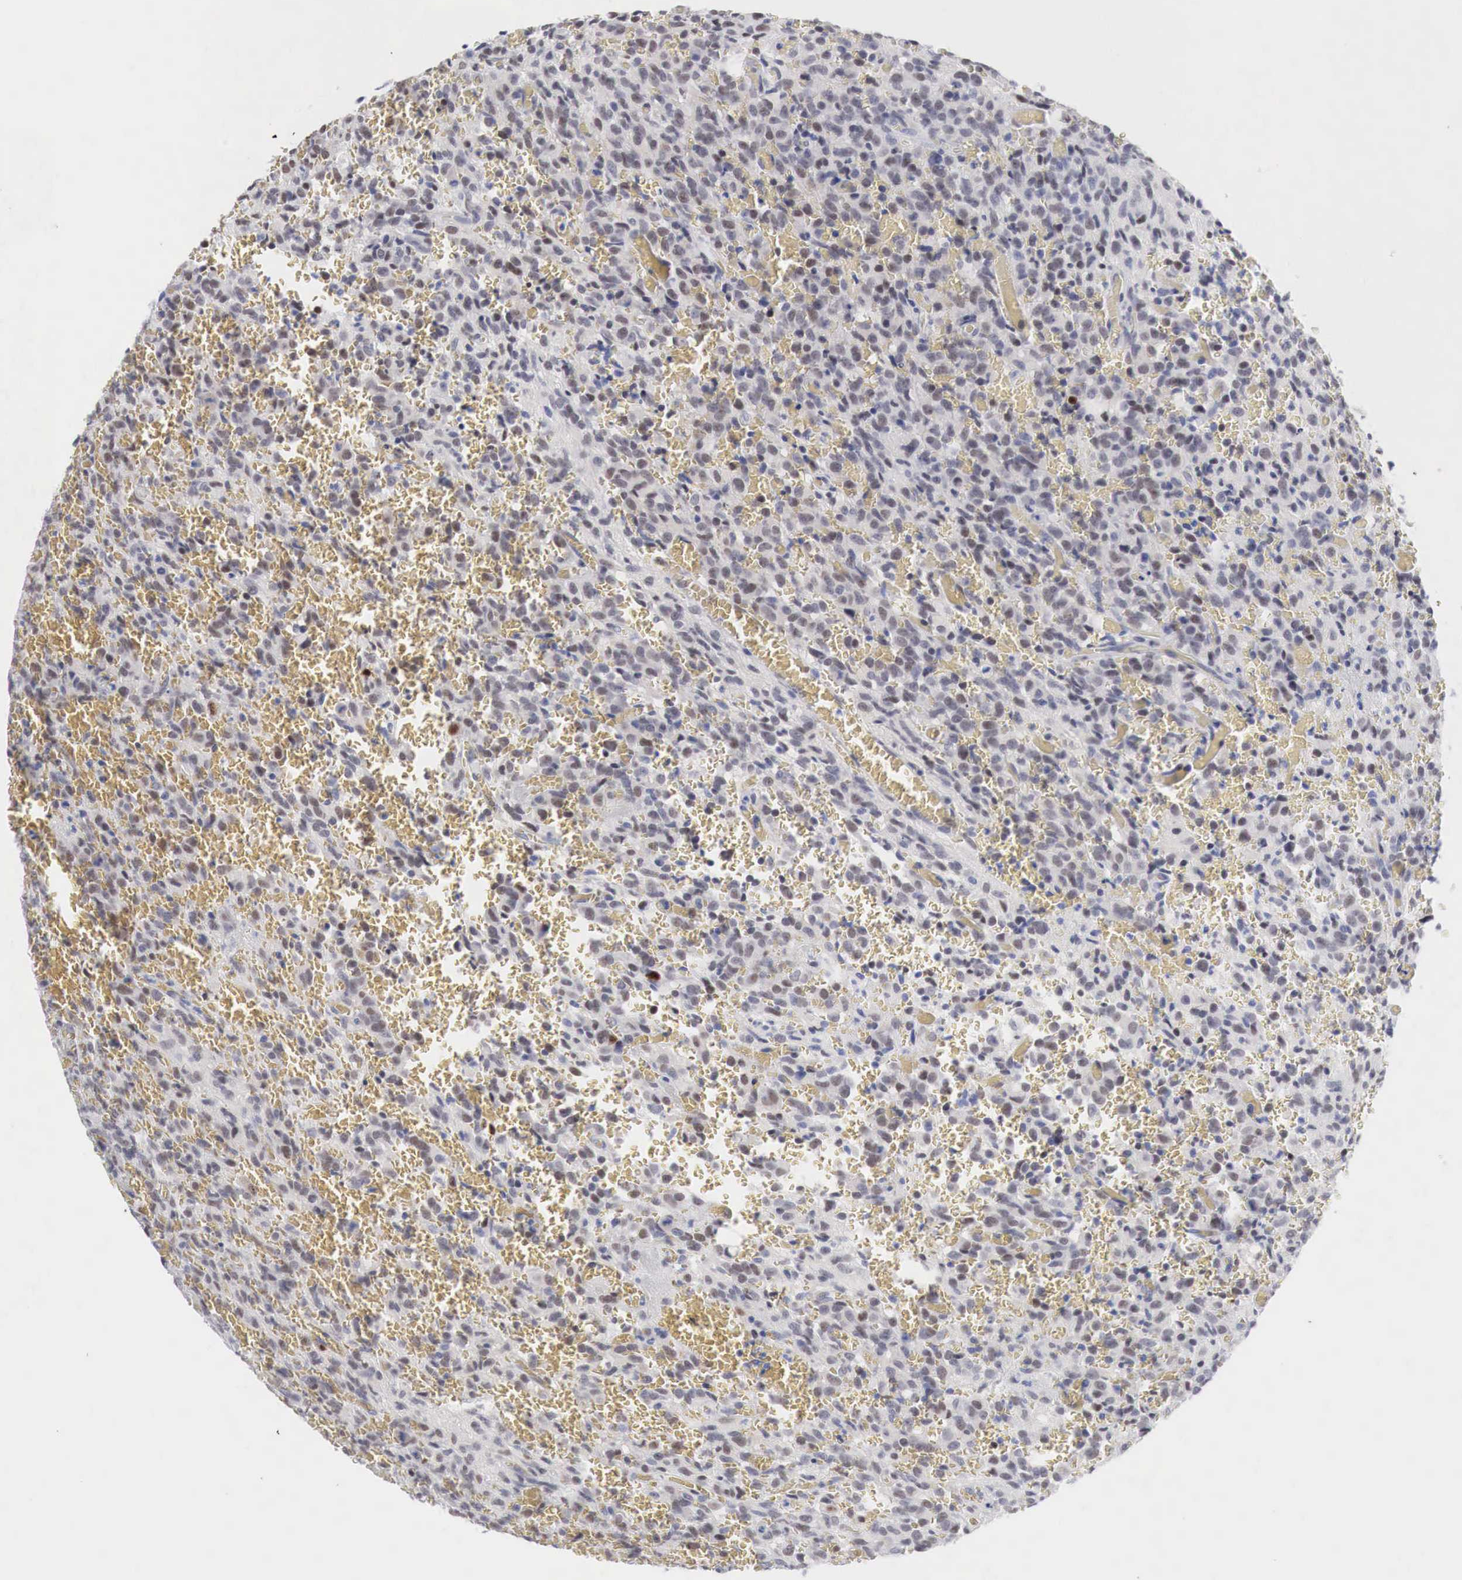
{"staining": {"intensity": "moderate", "quantity": "25%-75%", "location": "nuclear"}, "tissue": "glioma", "cell_type": "Tumor cells", "image_type": "cancer", "snomed": [{"axis": "morphology", "description": "Glioma, malignant, High grade"}, {"axis": "topography", "description": "Brain"}], "caption": "A brown stain highlights moderate nuclear expression of a protein in human glioma tumor cells.", "gene": "FOXP2", "patient": {"sex": "male", "age": 56}}